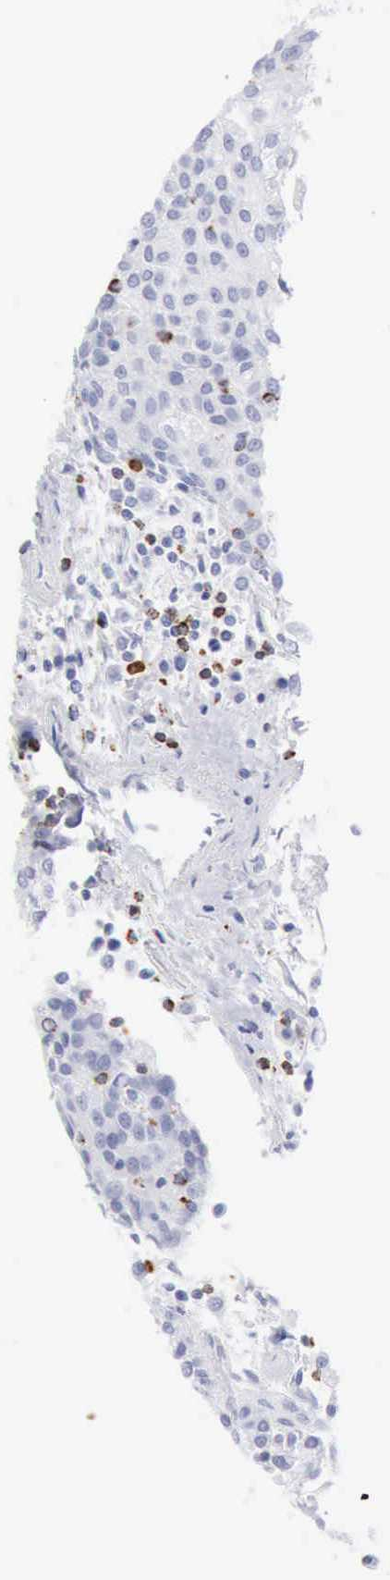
{"staining": {"intensity": "negative", "quantity": "none", "location": "none"}, "tissue": "urothelial cancer", "cell_type": "Tumor cells", "image_type": "cancer", "snomed": [{"axis": "morphology", "description": "Urothelial carcinoma, High grade"}, {"axis": "topography", "description": "Urinary bladder"}], "caption": "This is an IHC histopathology image of urothelial carcinoma (high-grade). There is no expression in tumor cells.", "gene": "GZMB", "patient": {"sex": "female", "age": 85}}